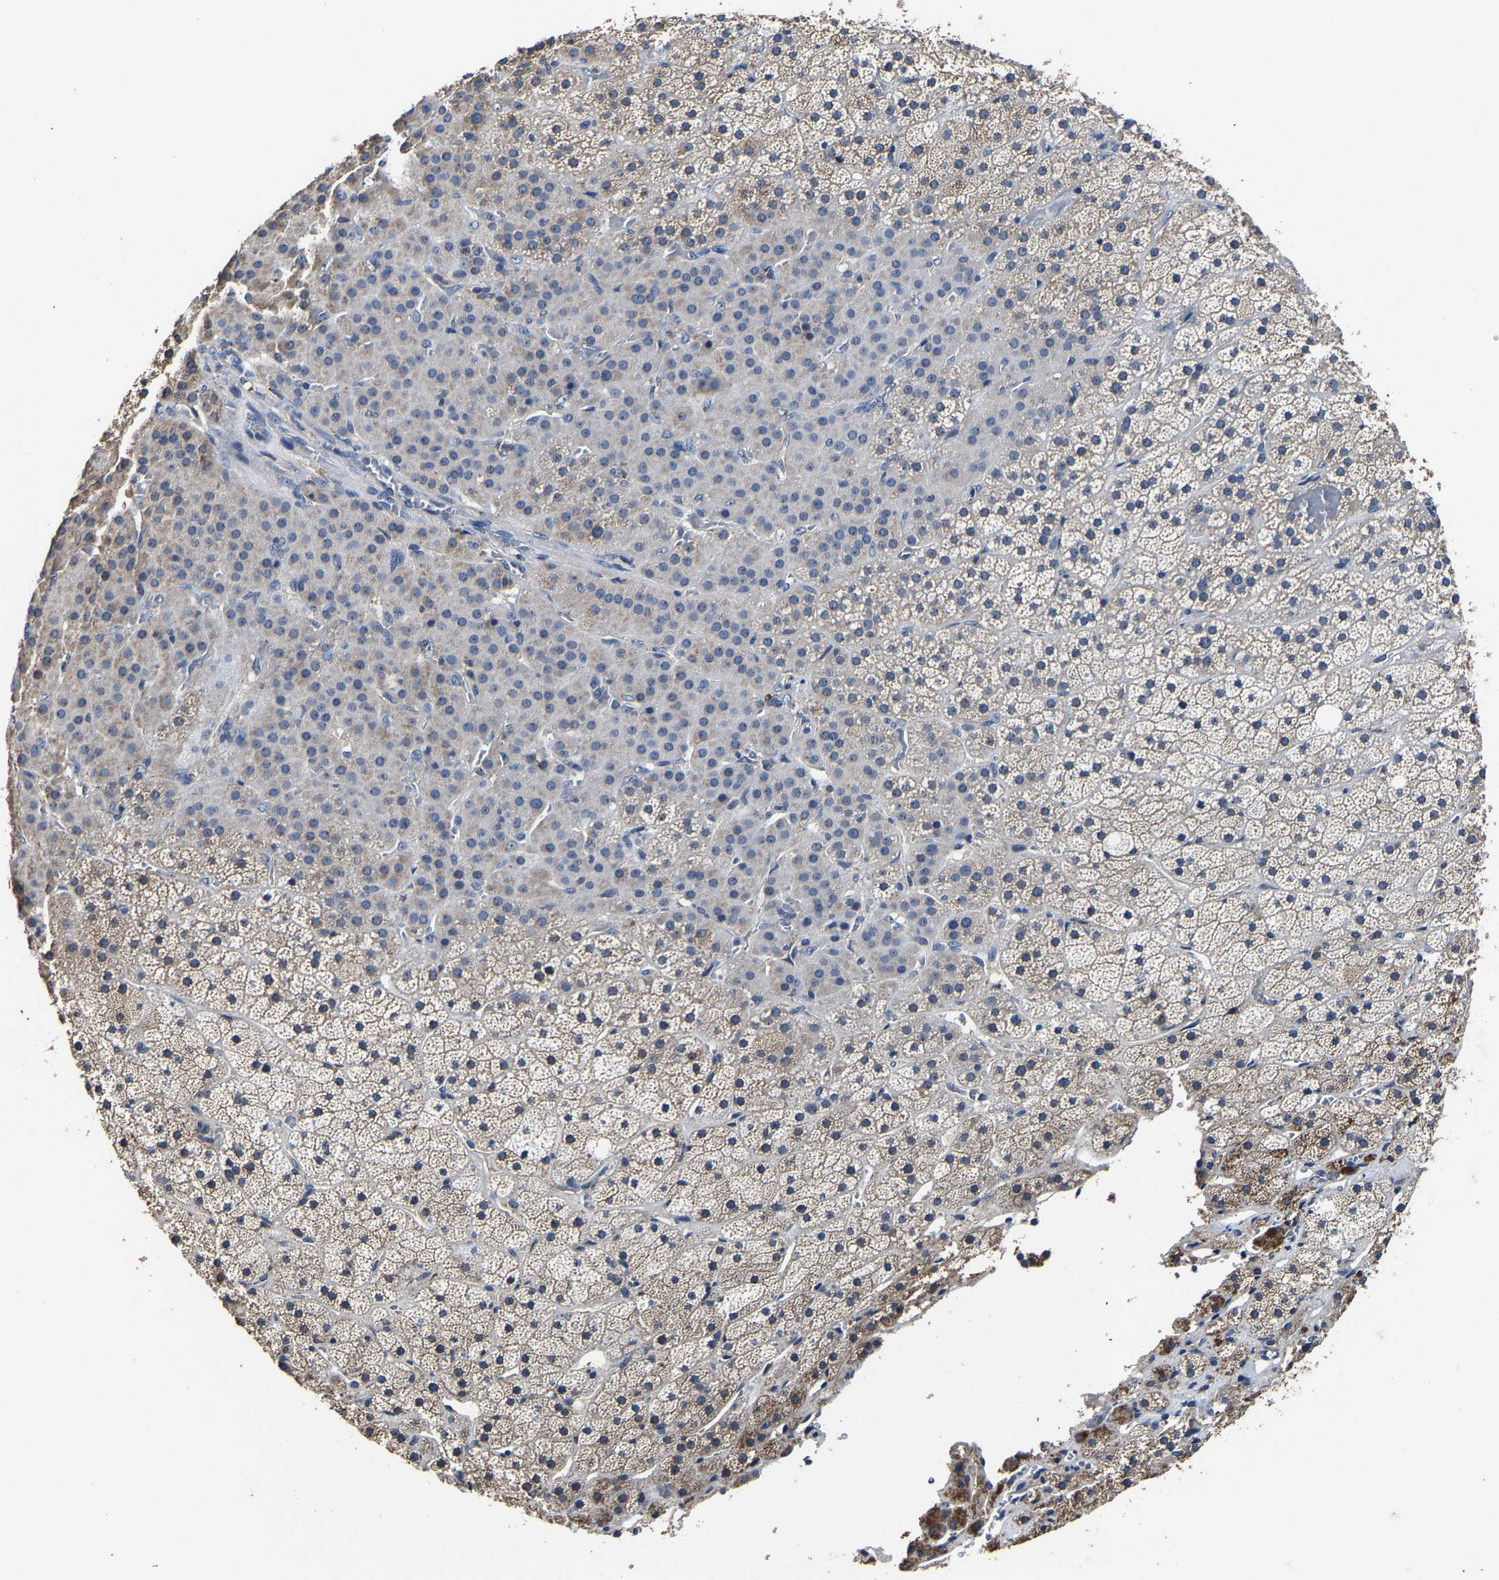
{"staining": {"intensity": "moderate", "quantity": "<25%", "location": "cytoplasmic/membranous"}, "tissue": "adrenal gland", "cell_type": "Glandular cells", "image_type": "normal", "snomed": [{"axis": "morphology", "description": "Normal tissue, NOS"}, {"axis": "topography", "description": "Adrenal gland"}], "caption": "Glandular cells exhibit low levels of moderate cytoplasmic/membranous staining in approximately <25% of cells in unremarkable adrenal gland. (DAB IHC, brown staining for protein, blue staining for nuclei).", "gene": "ZCCHC7", "patient": {"sex": "male", "age": 57}}